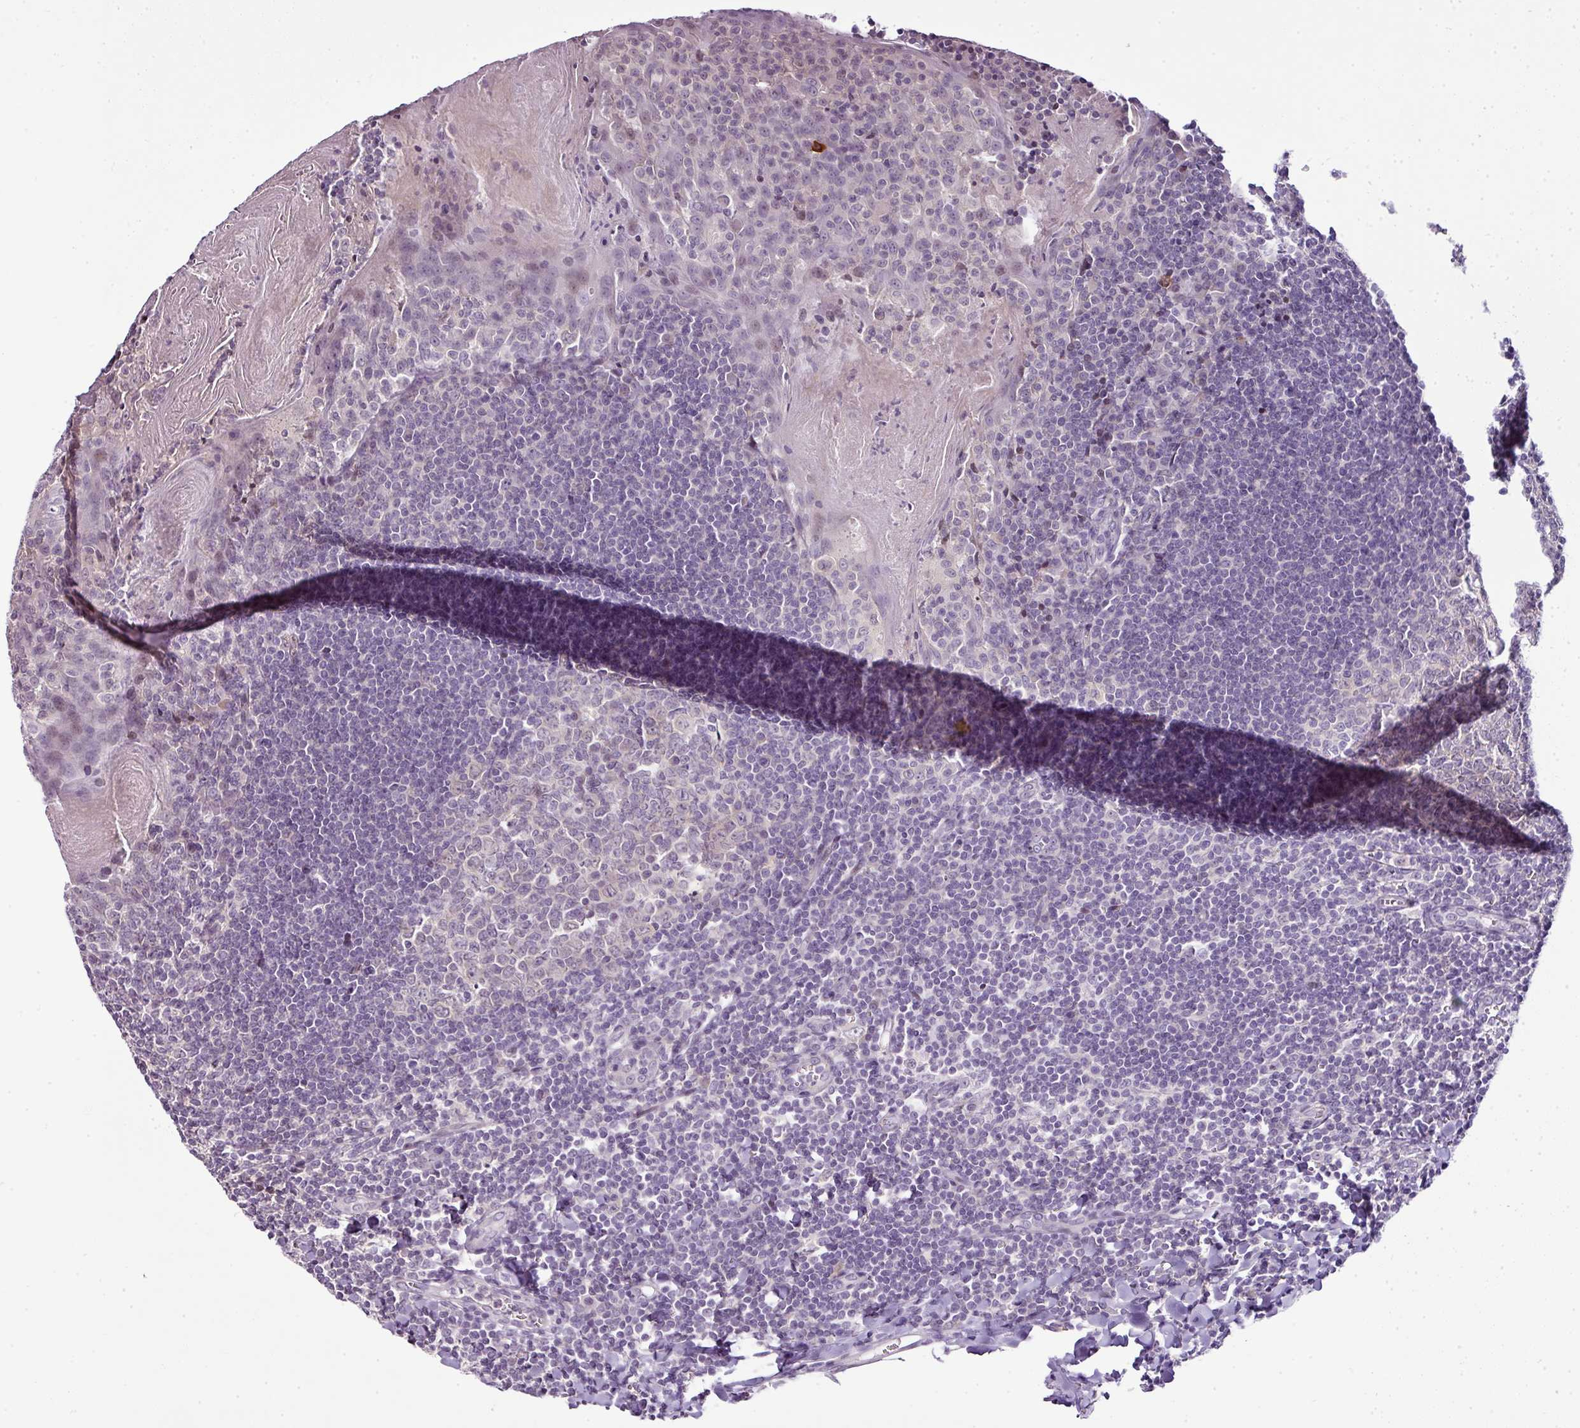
{"staining": {"intensity": "negative", "quantity": "none", "location": "none"}, "tissue": "tonsil", "cell_type": "Germinal center cells", "image_type": "normal", "snomed": [{"axis": "morphology", "description": "Normal tissue, NOS"}, {"axis": "topography", "description": "Tonsil"}], "caption": "High power microscopy image of an immunohistochemistry (IHC) micrograph of benign tonsil, revealing no significant staining in germinal center cells. (Stains: DAB (3,3'-diaminobenzidine) immunohistochemistry with hematoxylin counter stain, Microscopy: brightfield microscopy at high magnification).", "gene": "TEX30", "patient": {"sex": "male", "age": 27}}